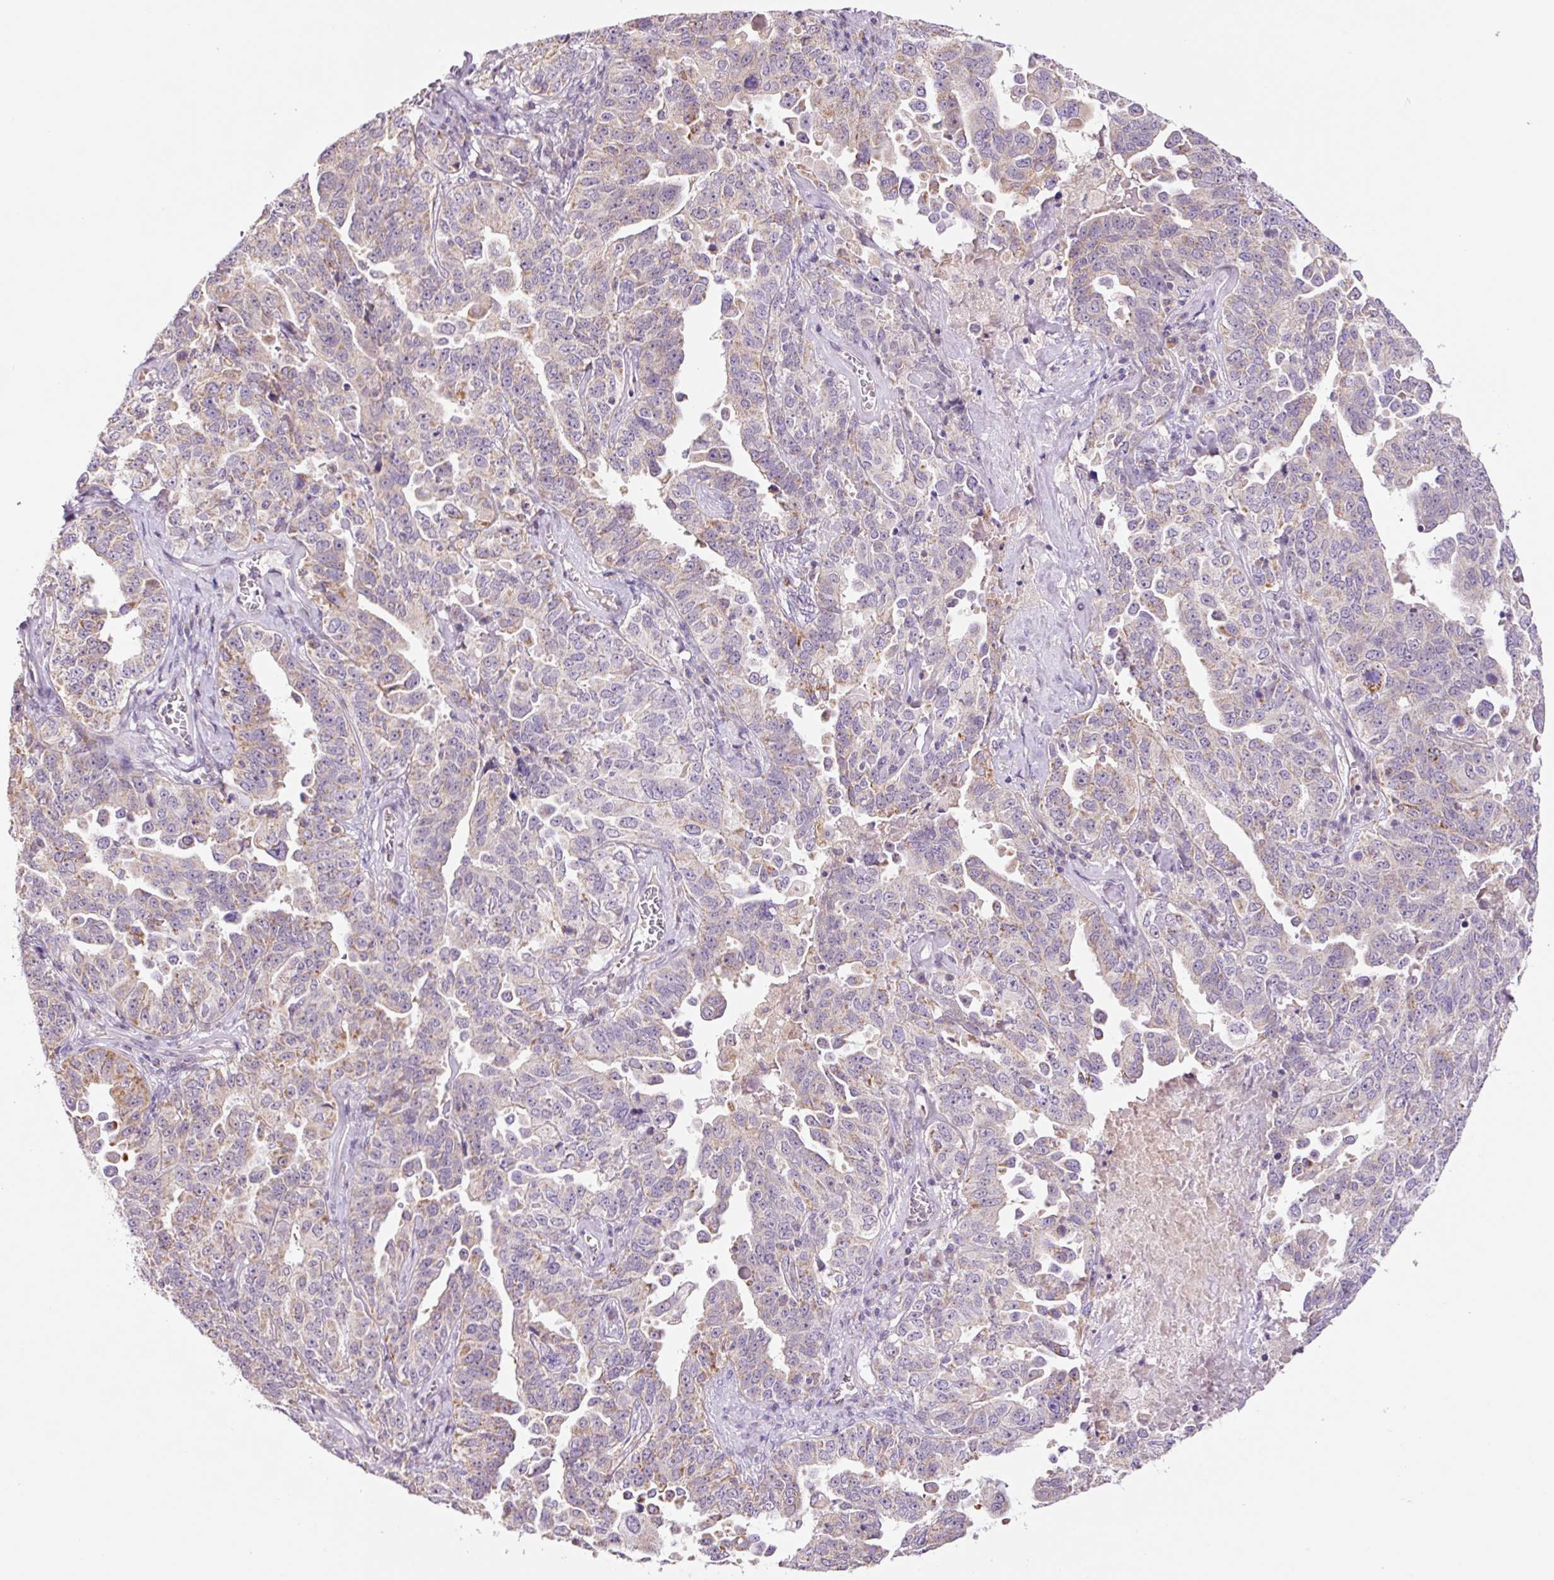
{"staining": {"intensity": "moderate", "quantity": "<25%", "location": "cytoplasmic/membranous"}, "tissue": "ovarian cancer", "cell_type": "Tumor cells", "image_type": "cancer", "snomed": [{"axis": "morphology", "description": "Carcinoma, endometroid"}, {"axis": "topography", "description": "Ovary"}], "caption": "Immunohistochemistry (DAB (3,3'-diaminobenzidine)) staining of human ovarian cancer (endometroid carcinoma) displays moderate cytoplasmic/membranous protein expression in about <25% of tumor cells.", "gene": "PCK2", "patient": {"sex": "female", "age": 62}}